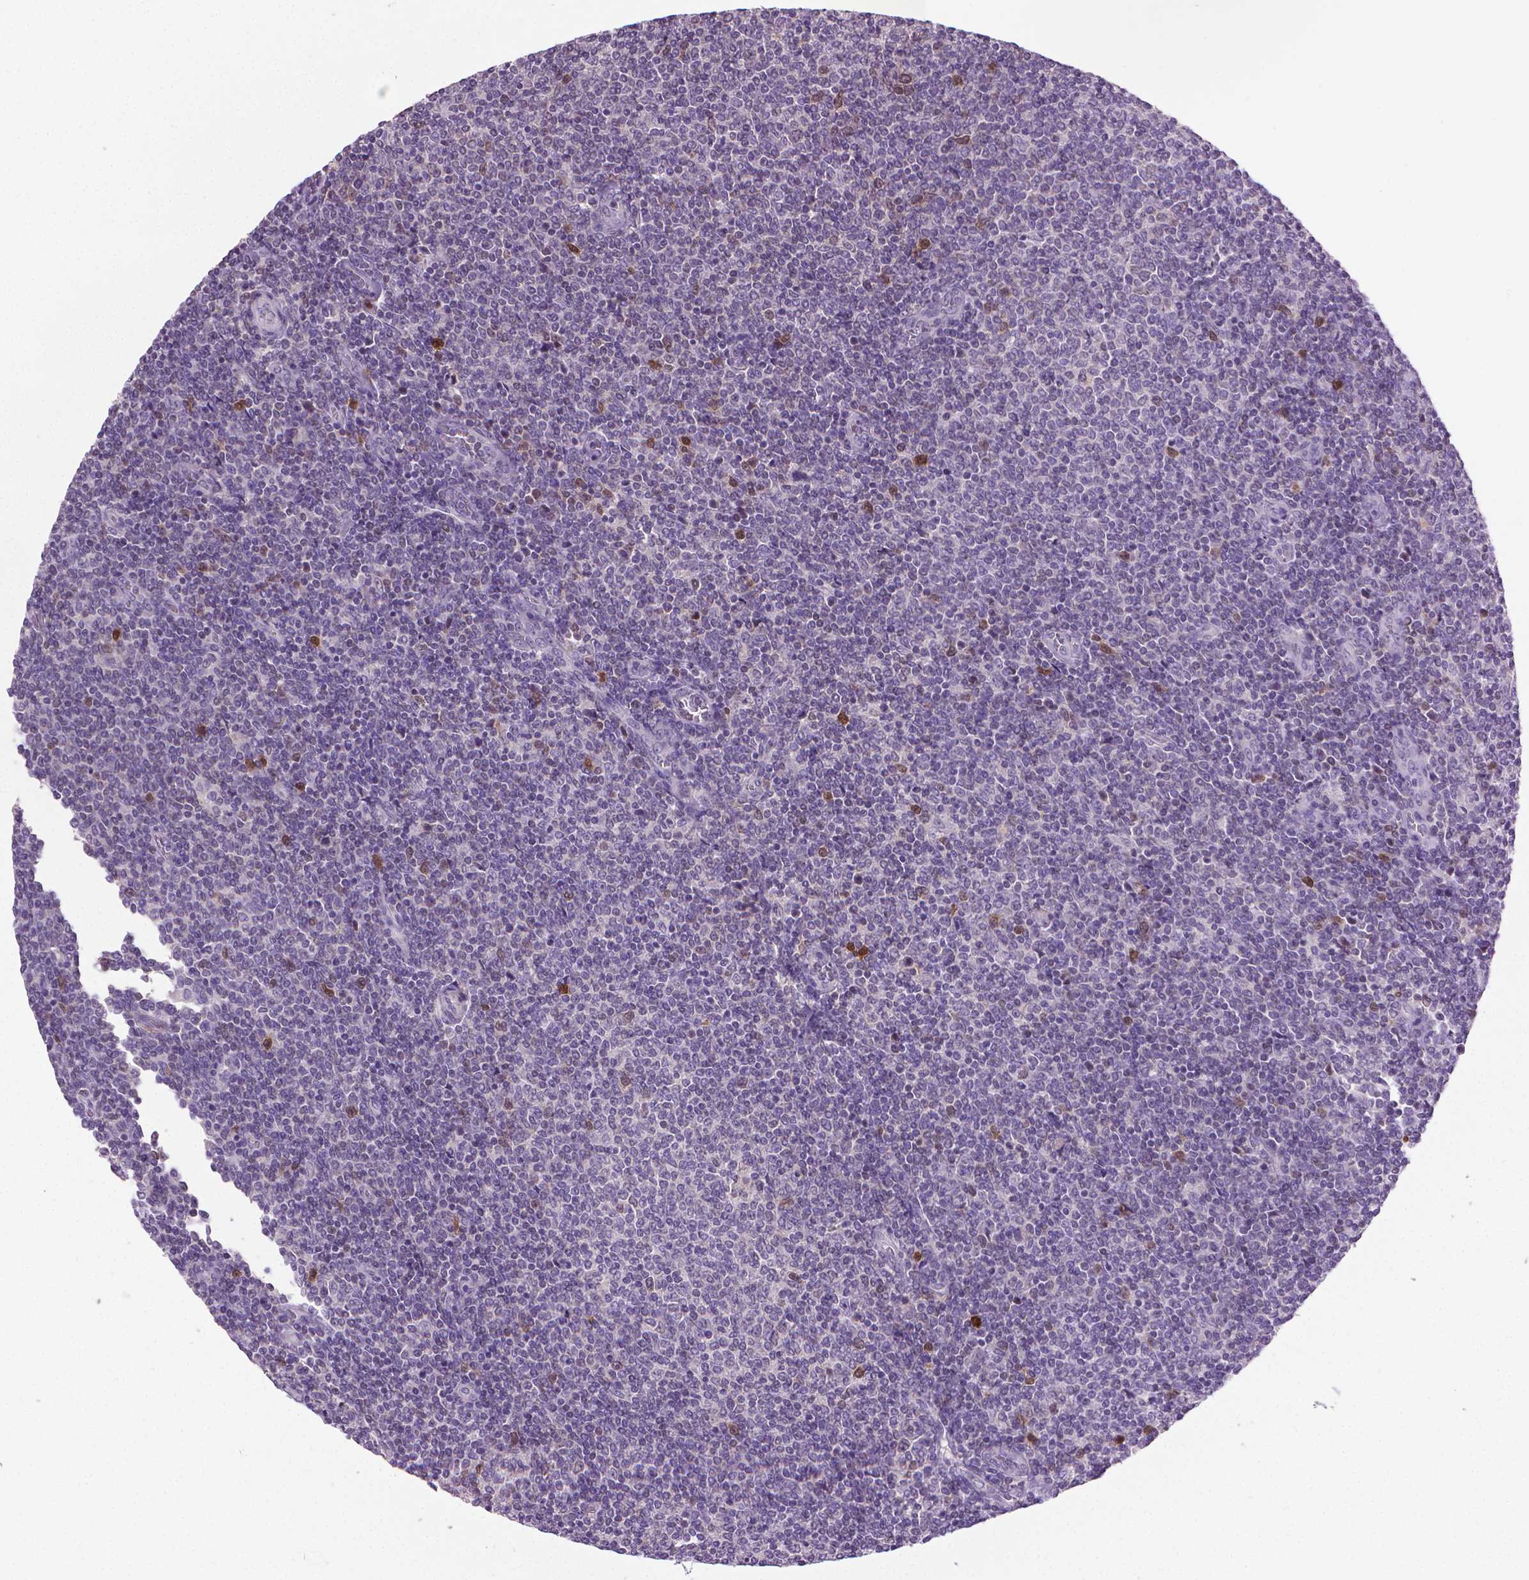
{"staining": {"intensity": "negative", "quantity": "none", "location": "none"}, "tissue": "lymphoma", "cell_type": "Tumor cells", "image_type": "cancer", "snomed": [{"axis": "morphology", "description": "Malignant lymphoma, non-Hodgkin's type, Low grade"}, {"axis": "topography", "description": "Lymph node"}], "caption": "An immunohistochemistry (IHC) photomicrograph of lymphoma is shown. There is no staining in tumor cells of lymphoma.", "gene": "CDKN2D", "patient": {"sex": "male", "age": 52}}